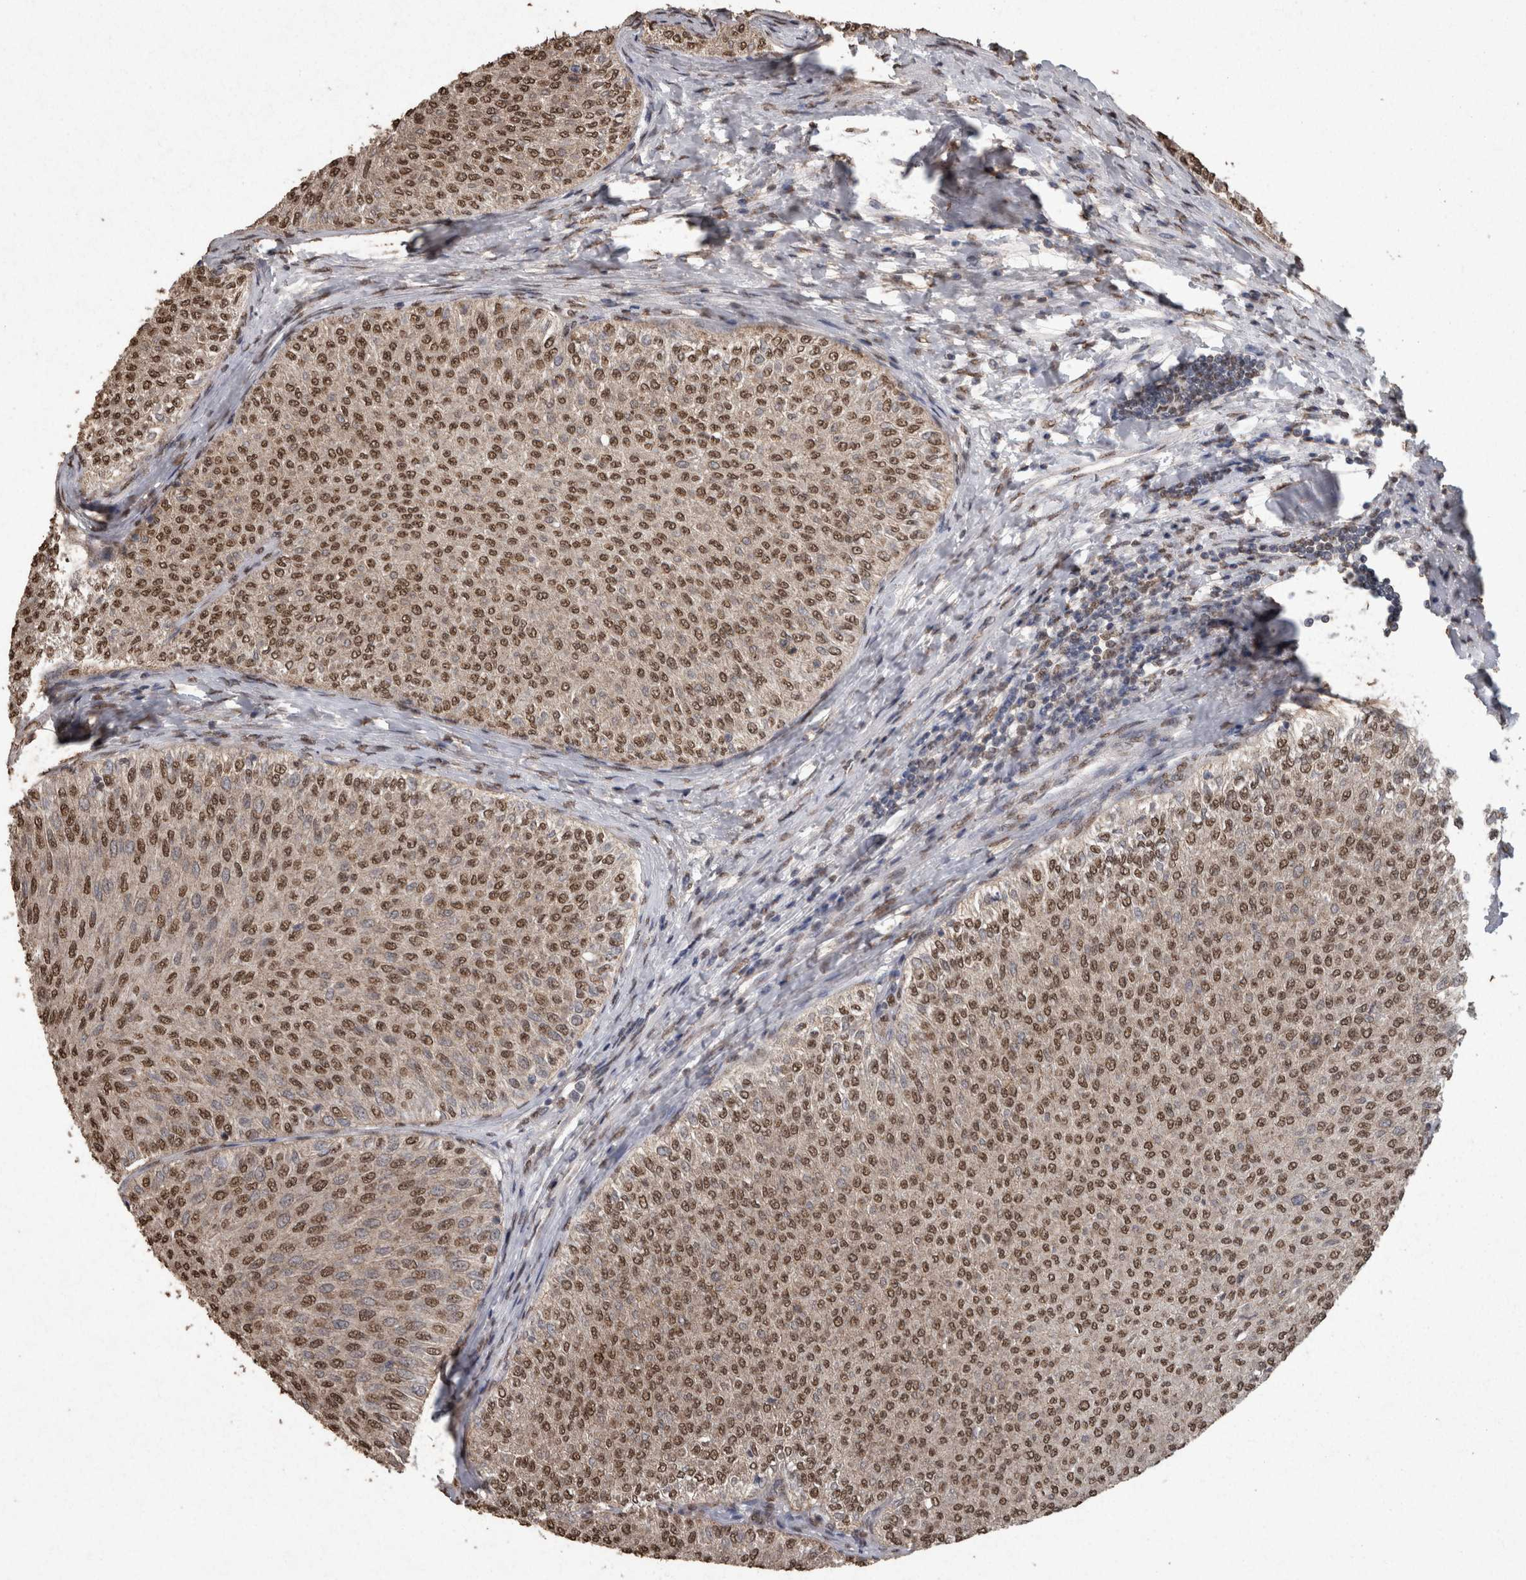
{"staining": {"intensity": "moderate", "quantity": ">75%", "location": "nuclear"}, "tissue": "urothelial cancer", "cell_type": "Tumor cells", "image_type": "cancer", "snomed": [{"axis": "morphology", "description": "Urothelial carcinoma, Low grade"}, {"axis": "topography", "description": "Urinary bladder"}], "caption": "This is a micrograph of immunohistochemistry staining of urothelial cancer, which shows moderate expression in the nuclear of tumor cells.", "gene": "SMAD7", "patient": {"sex": "male", "age": 78}}